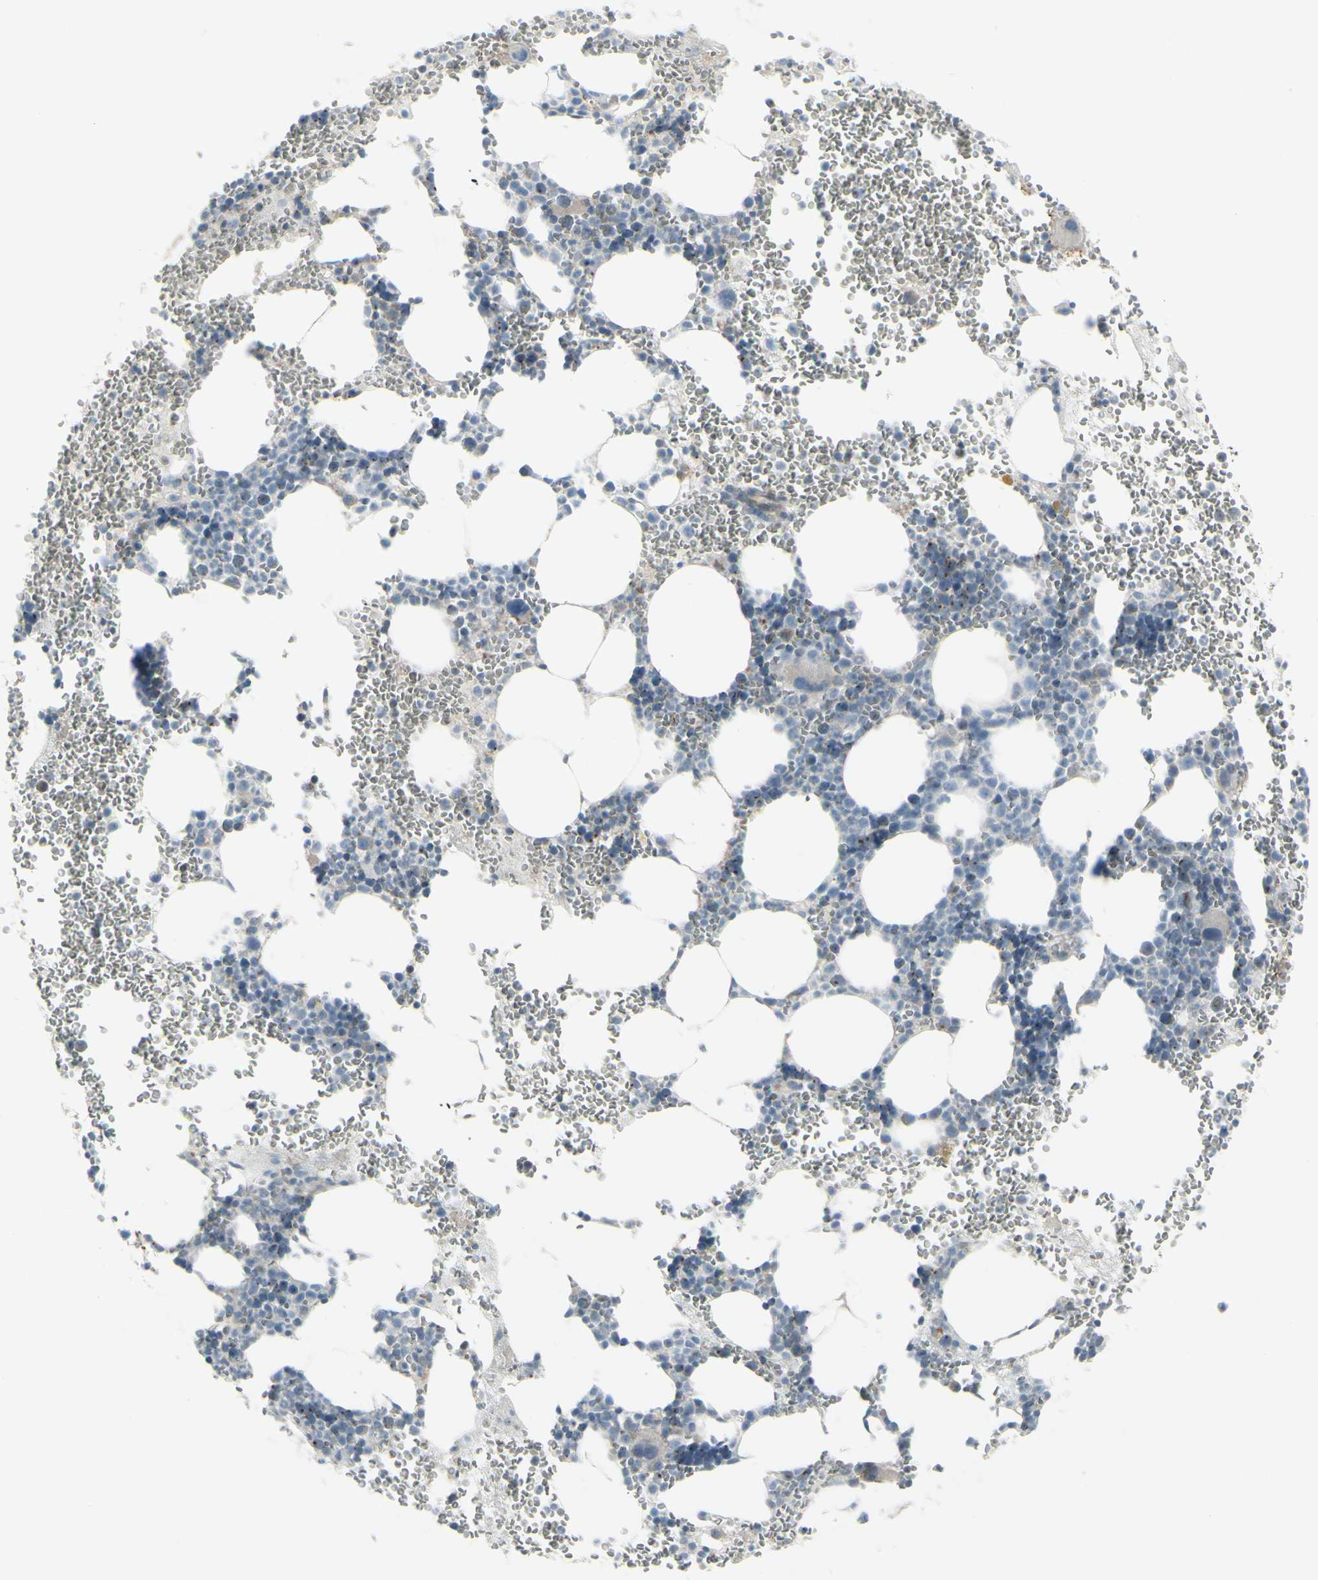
{"staining": {"intensity": "negative", "quantity": "none", "location": "none"}, "tissue": "bone marrow", "cell_type": "Hematopoietic cells", "image_type": "normal", "snomed": [{"axis": "morphology", "description": "Normal tissue, NOS"}, {"axis": "morphology", "description": "Inflammation, NOS"}, {"axis": "topography", "description": "Bone marrow"}], "caption": "Image shows no protein expression in hematopoietic cells of normal bone marrow.", "gene": "GALNT6", "patient": {"sex": "female", "age": 76}}